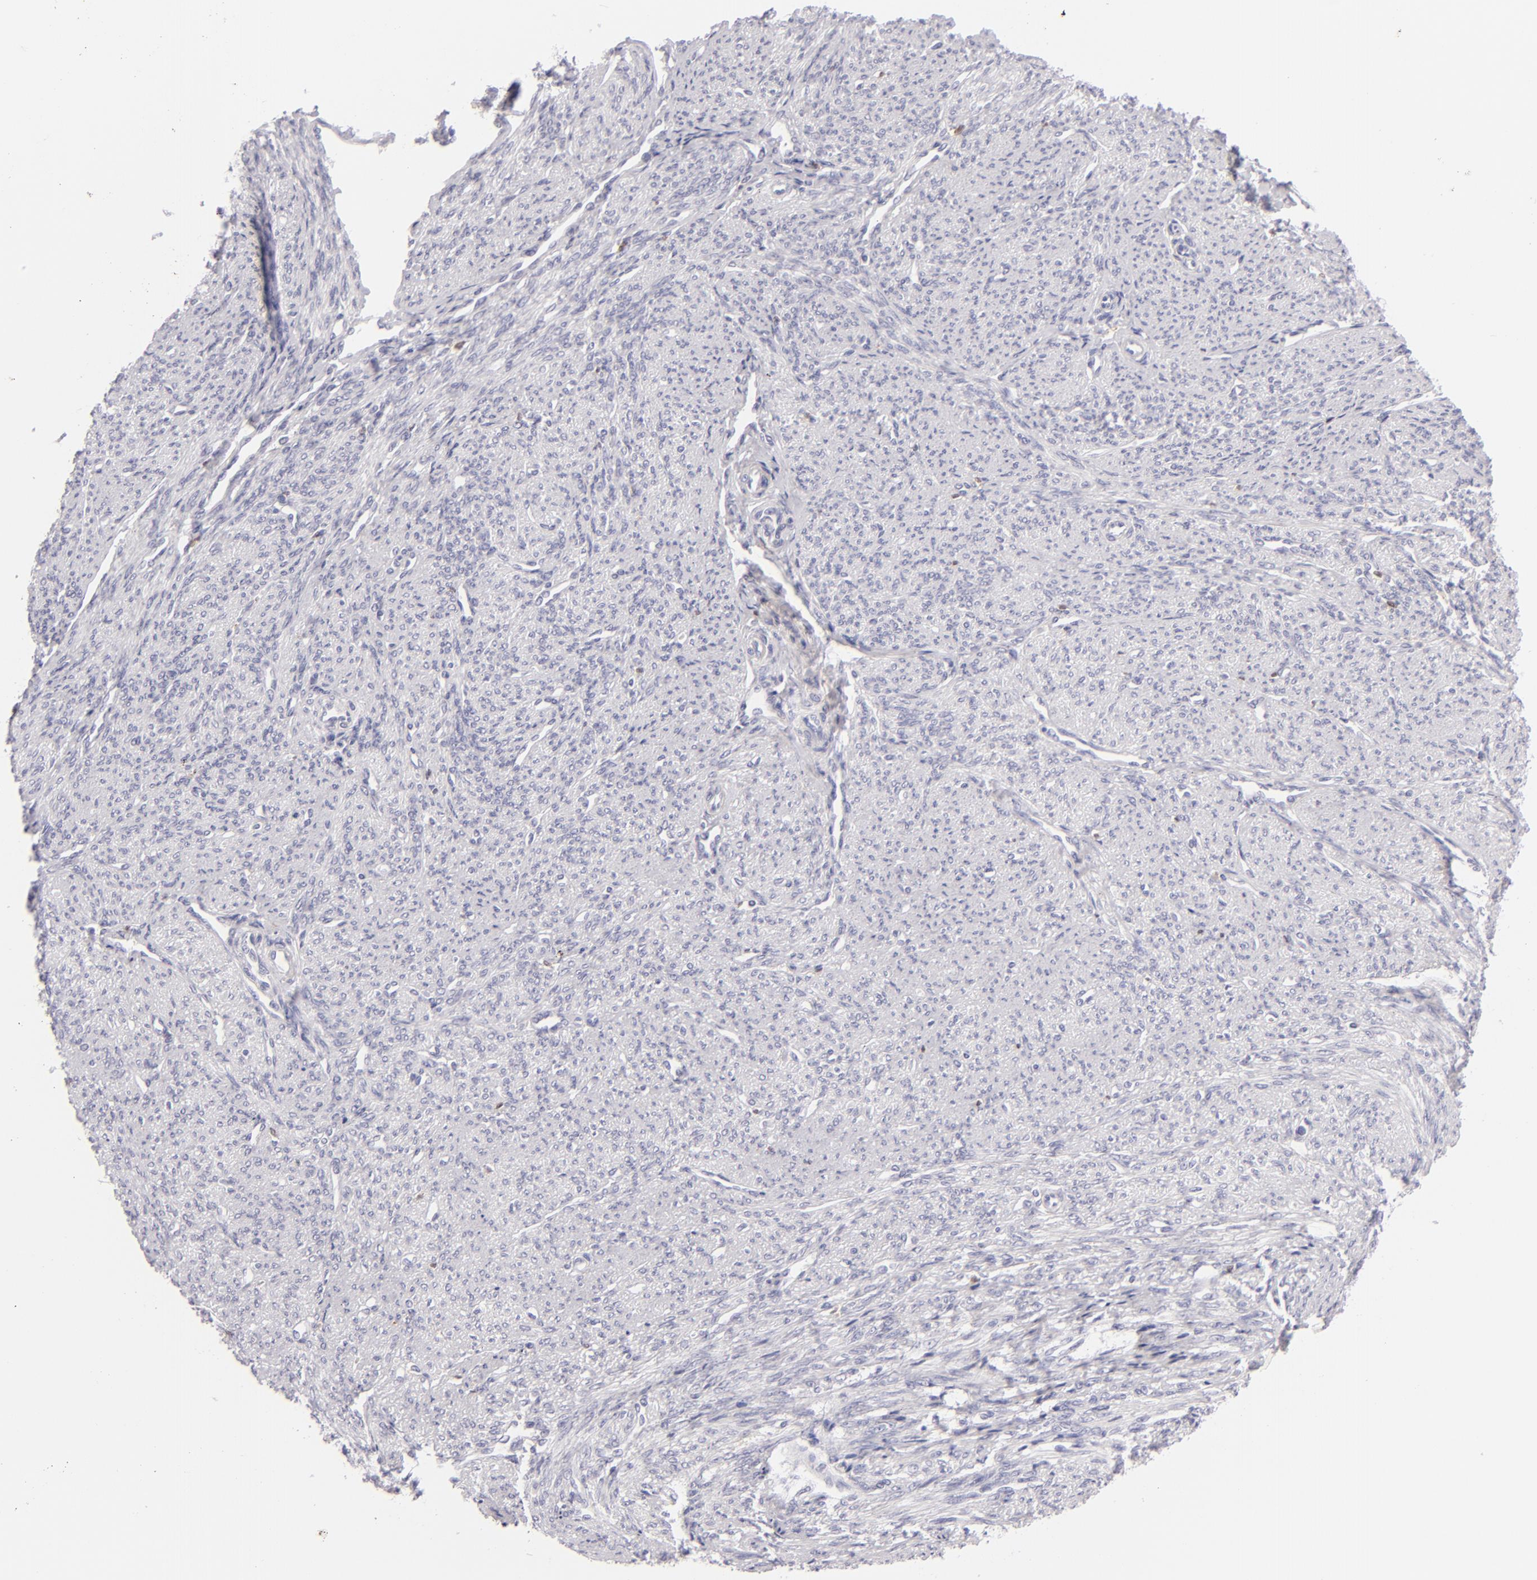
{"staining": {"intensity": "negative", "quantity": "none", "location": "none"}, "tissue": "smooth muscle", "cell_type": "Smooth muscle cells", "image_type": "normal", "snomed": [{"axis": "morphology", "description": "Normal tissue, NOS"}, {"axis": "topography", "description": "Cervix"}, {"axis": "topography", "description": "Endometrium"}], "caption": "Immunohistochemistry (IHC) photomicrograph of unremarkable smooth muscle: human smooth muscle stained with DAB (3,3'-diaminobenzidine) reveals no significant protein staining in smooth muscle cells. Brightfield microscopy of immunohistochemistry (IHC) stained with DAB (3,3'-diaminobenzidine) (brown) and hematoxylin (blue), captured at high magnification.", "gene": "F13A1", "patient": {"sex": "female", "age": 65}}